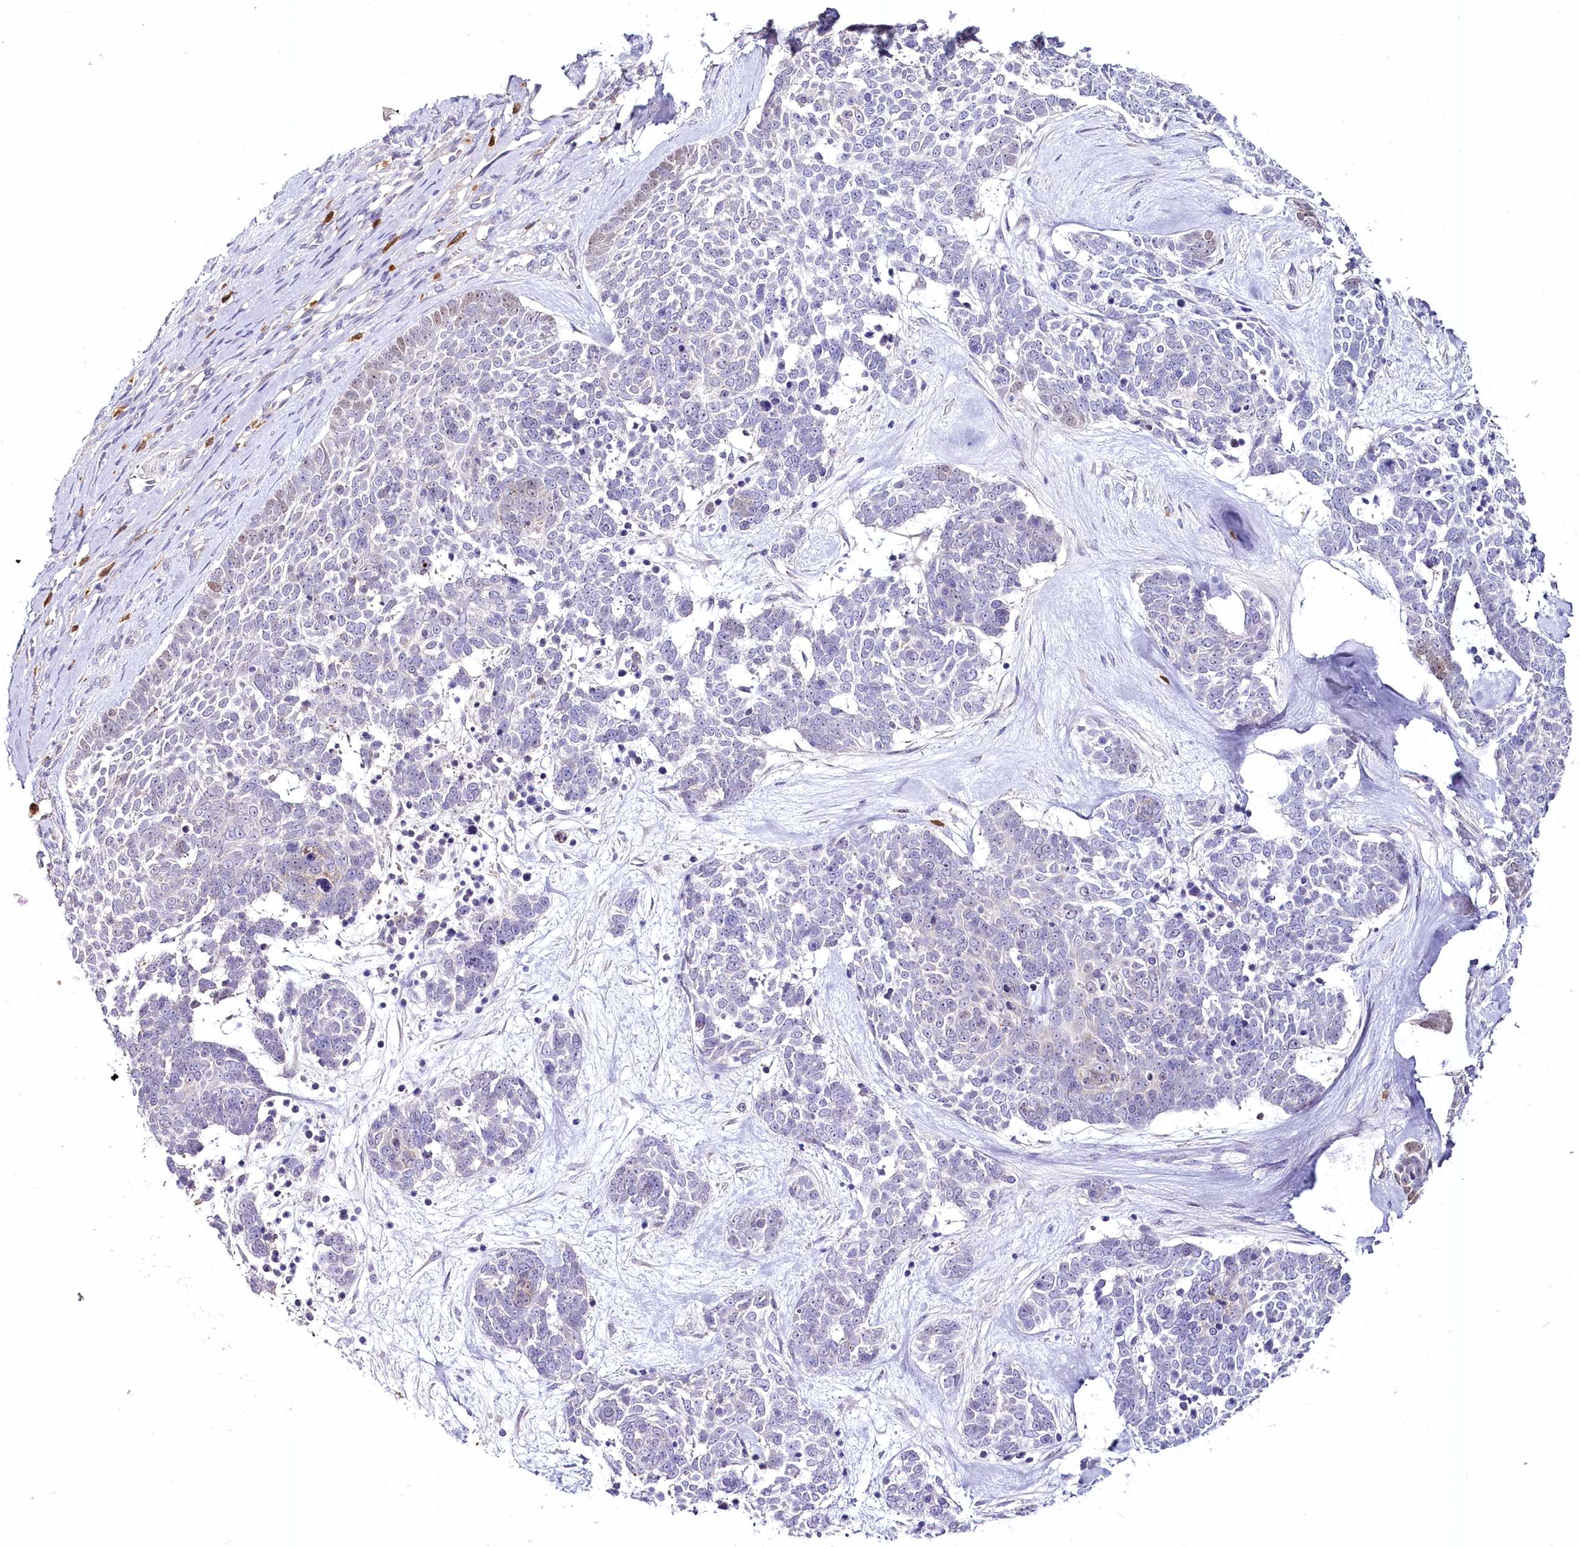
{"staining": {"intensity": "negative", "quantity": "none", "location": "none"}, "tissue": "skin cancer", "cell_type": "Tumor cells", "image_type": "cancer", "snomed": [{"axis": "morphology", "description": "Basal cell carcinoma"}, {"axis": "topography", "description": "Skin"}], "caption": "Tumor cells show no significant protein positivity in skin cancer.", "gene": "VWA5A", "patient": {"sex": "female", "age": 81}}